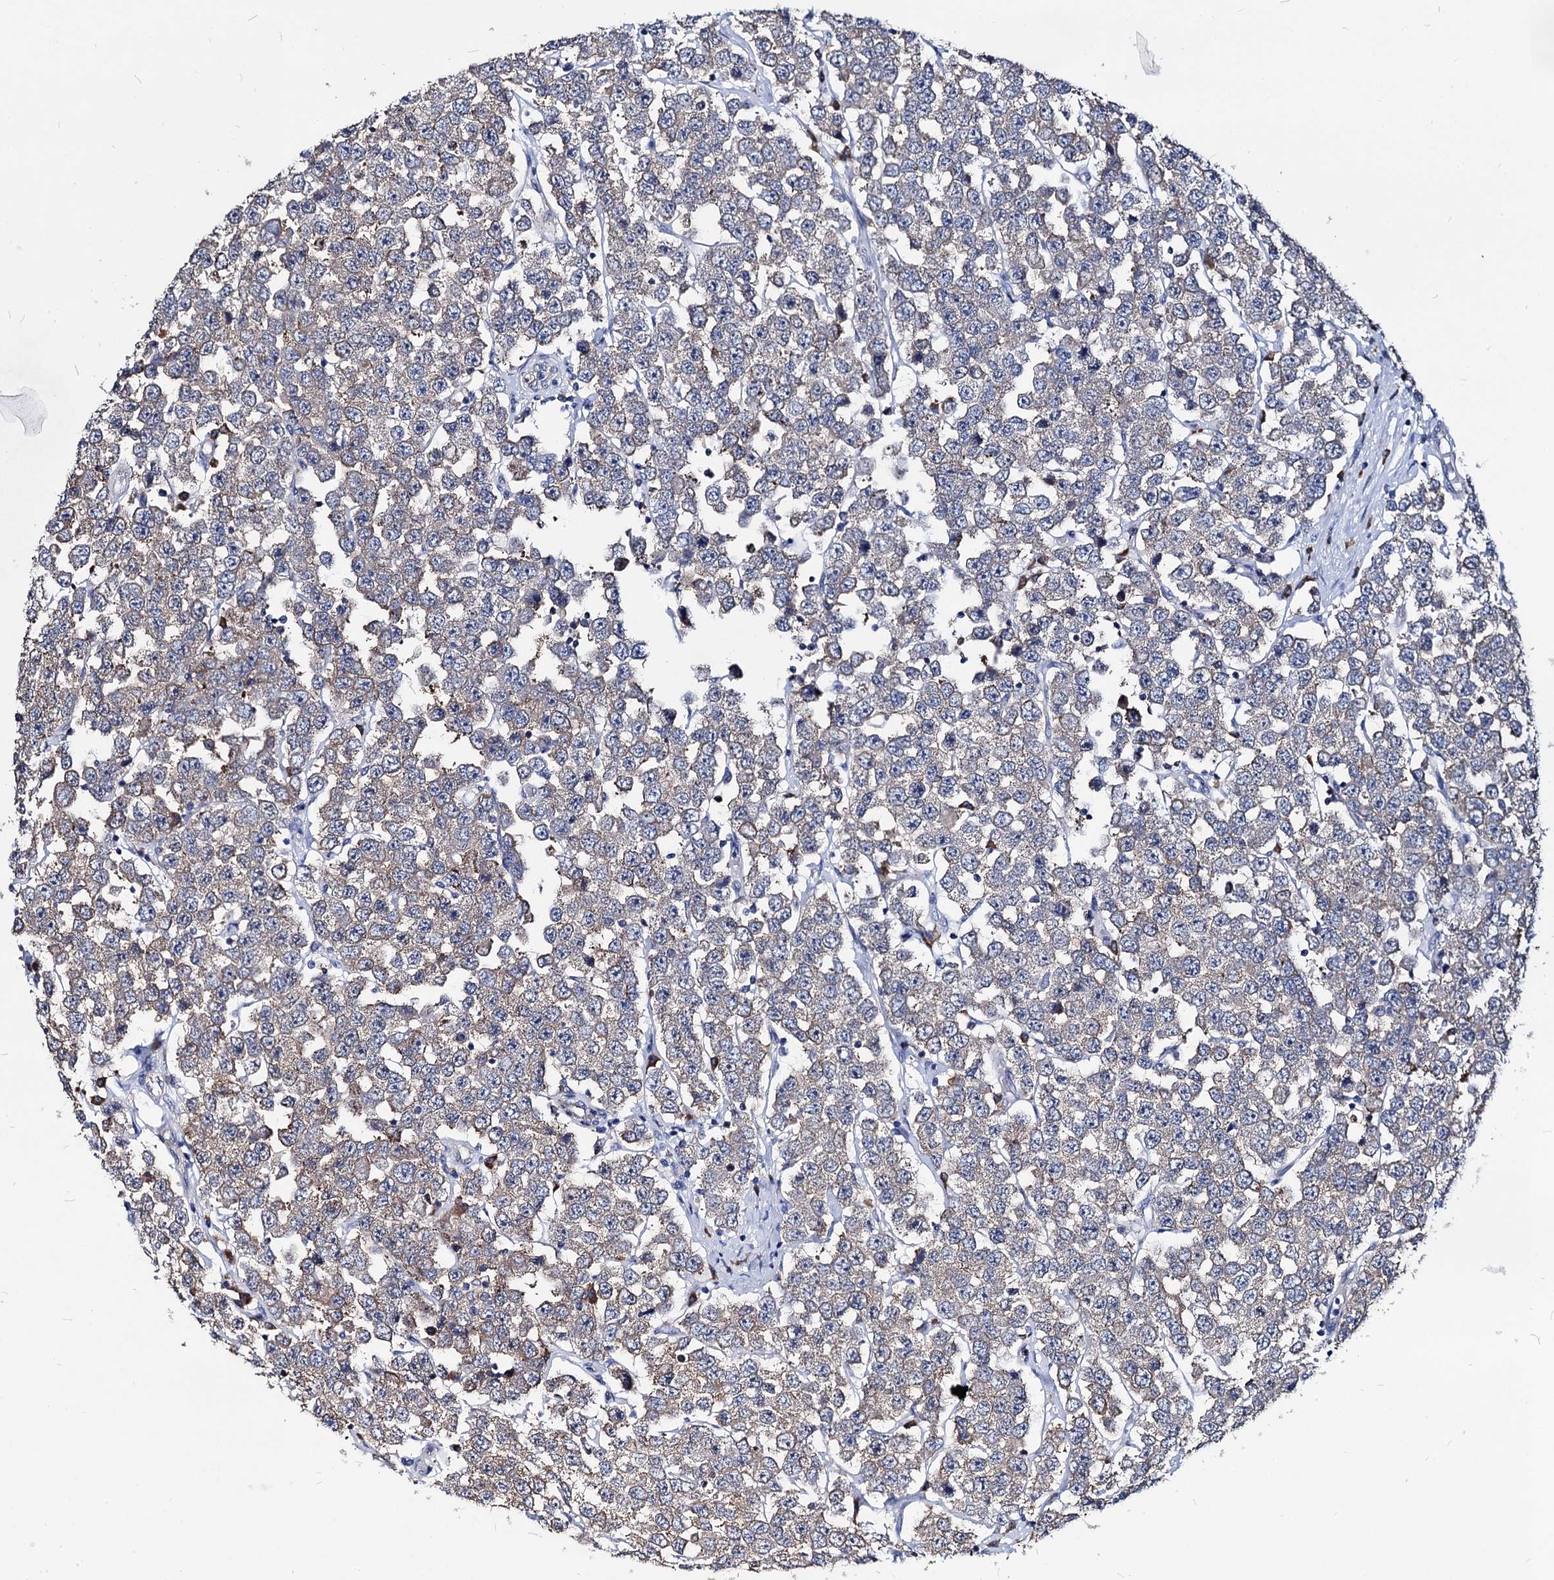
{"staining": {"intensity": "weak", "quantity": "25%-75%", "location": "cytoplasmic/membranous"}, "tissue": "testis cancer", "cell_type": "Tumor cells", "image_type": "cancer", "snomed": [{"axis": "morphology", "description": "Seminoma, NOS"}, {"axis": "topography", "description": "Testis"}], "caption": "Approximately 25%-75% of tumor cells in testis cancer reveal weak cytoplasmic/membranous protein expression as visualized by brown immunohistochemical staining.", "gene": "NME1", "patient": {"sex": "male", "age": 28}}